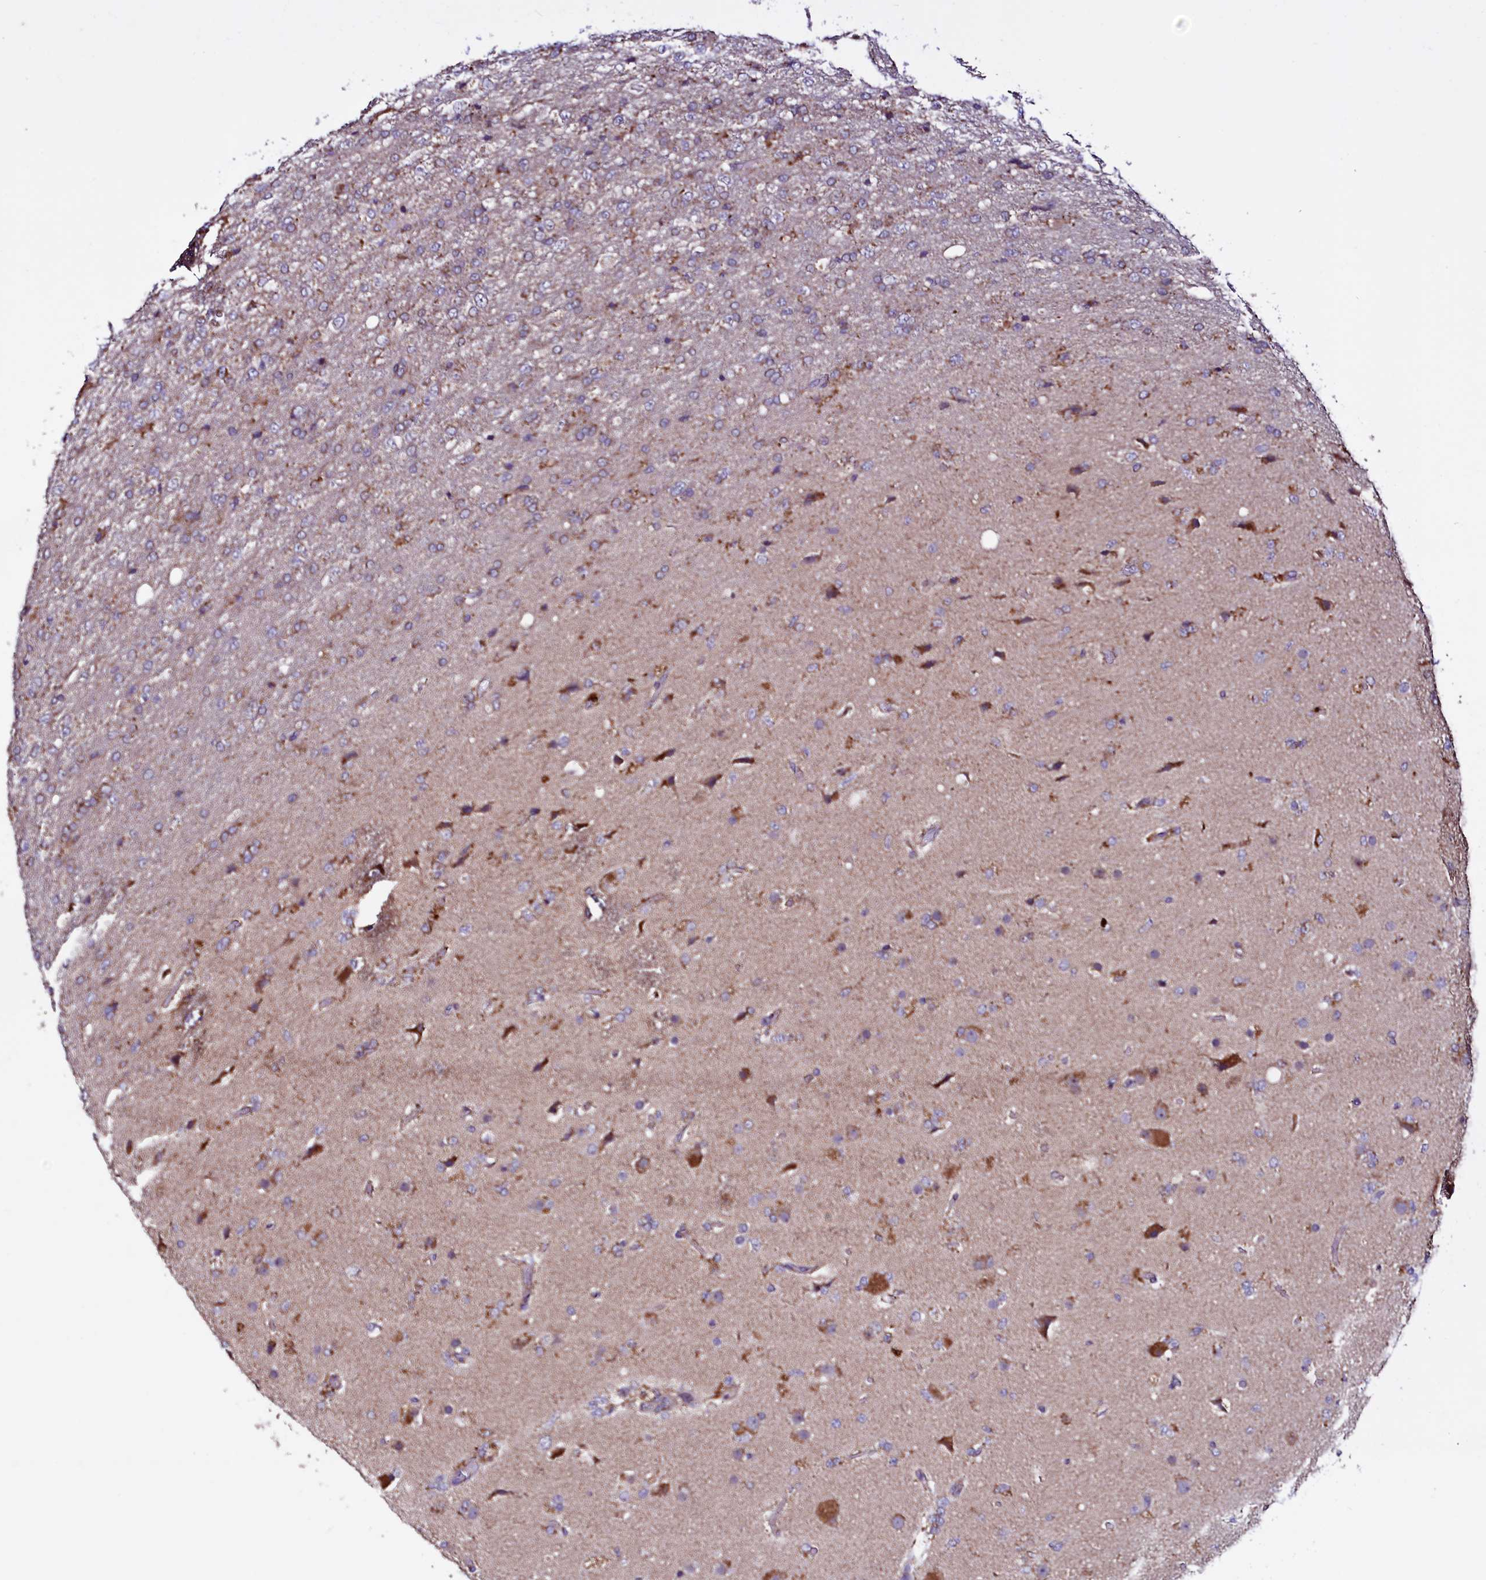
{"staining": {"intensity": "moderate", "quantity": "<25%", "location": "cytoplasmic/membranous"}, "tissue": "glioma", "cell_type": "Tumor cells", "image_type": "cancer", "snomed": [{"axis": "morphology", "description": "Glioma, malignant, High grade"}, {"axis": "topography", "description": "Brain"}], "caption": "Immunohistochemistry (IHC) staining of malignant high-grade glioma, which exhibits low levels of moderate cytoplasmic/membranous expression in about <25% of tumor cells indicating moderate cytoplasmic/membranous protein expression. The staining was performed using DAB (brown) for protein detection and nuclei were counterstained in hematoxylin (blue).", "gene": "STARD5", "patient": {"sex": "female", "age": 74}}